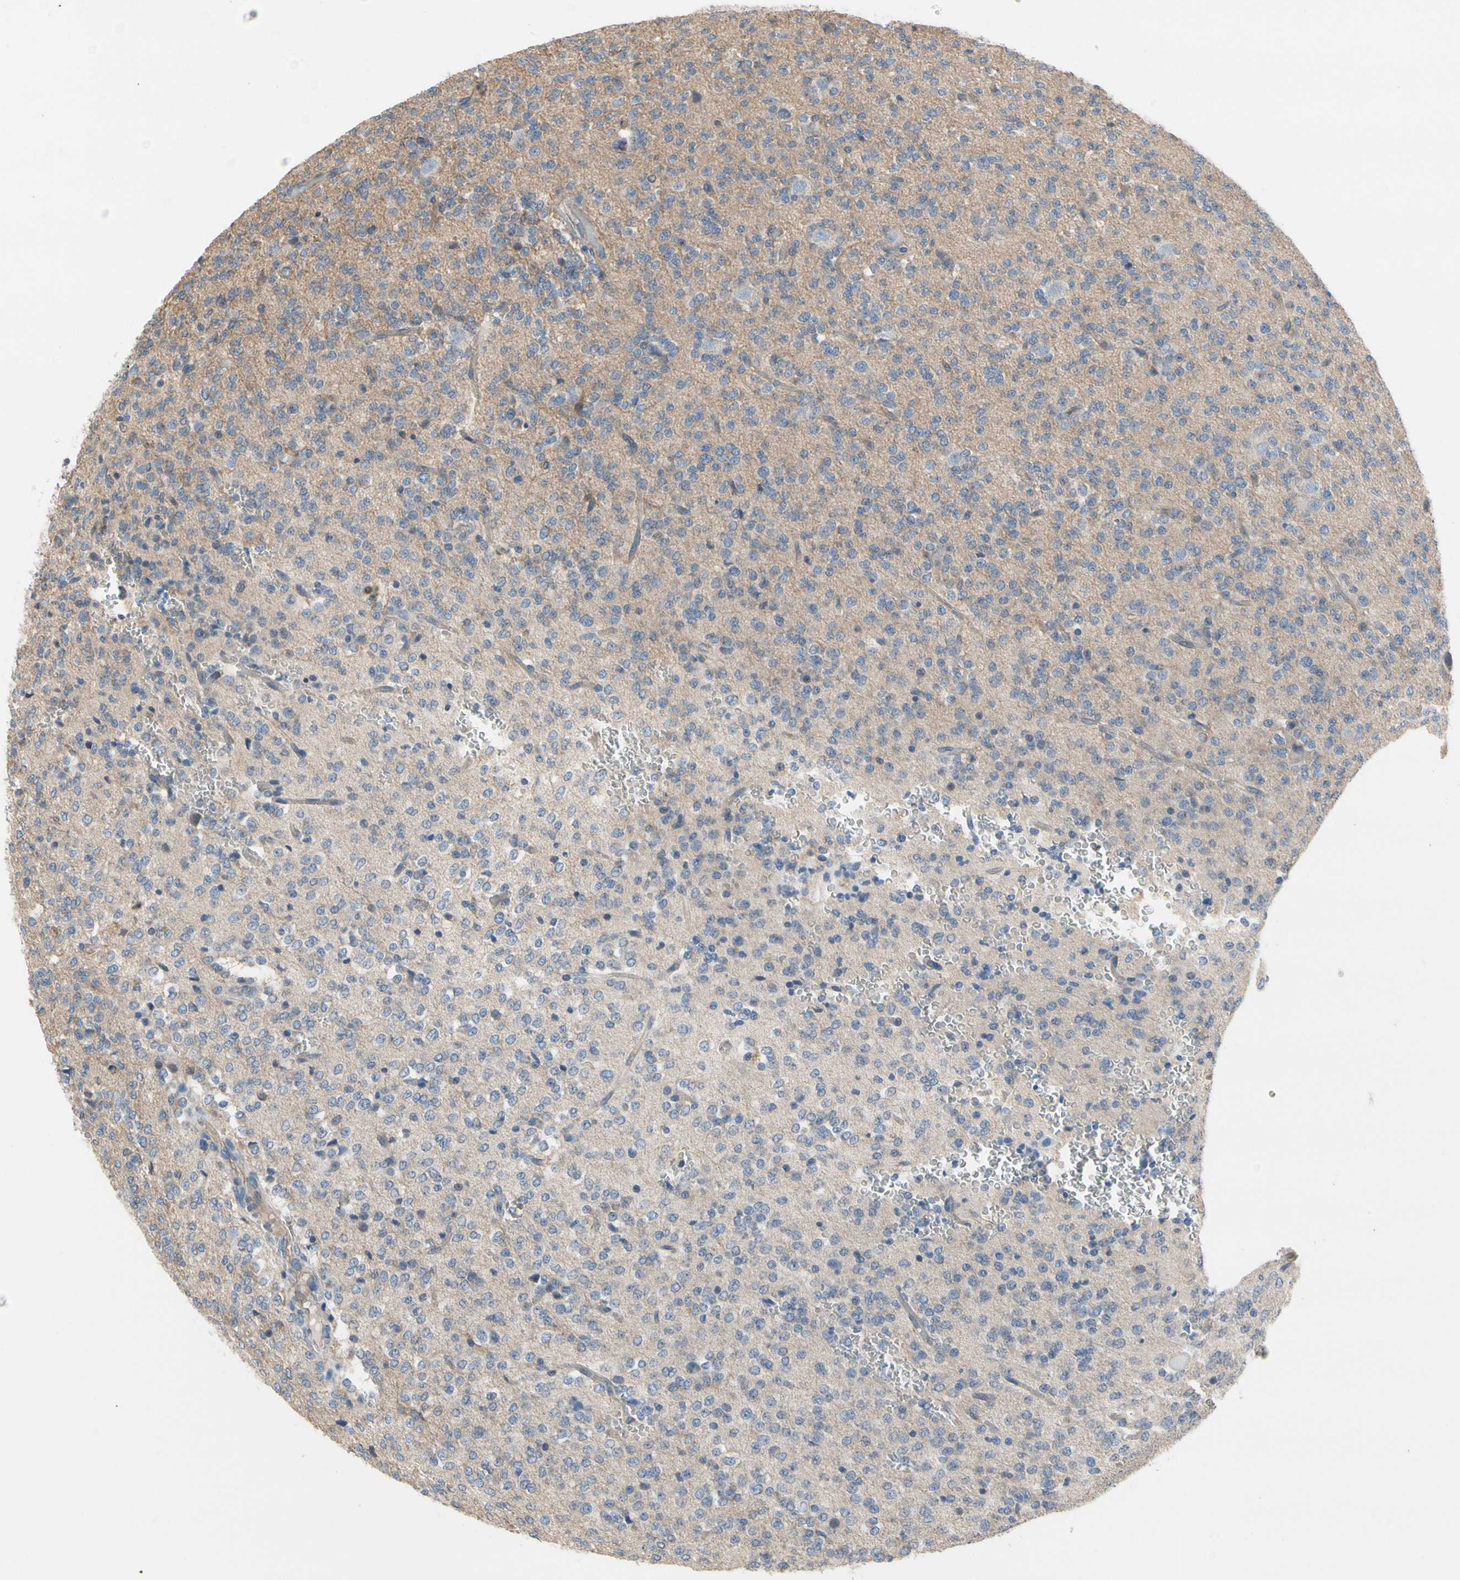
{"staining": {"intensity": "negative", "quantity": "none", "location": "none"}, "tissue": "glioma", "cell_type": "Tumor cells", "image_type": "cancer", "snomed": [{"axis": "morphology", "description": "Glioma, malignant, Low grade"}, {"axis": "topography", "description": "Brain"}], "caption": "Low-grade glioma (malignant) was stained to show a protein in brown. There is no significant positivity in tumor cells.", "gene": "LGR6", "patient": {"sex": "male", "age": 38}}